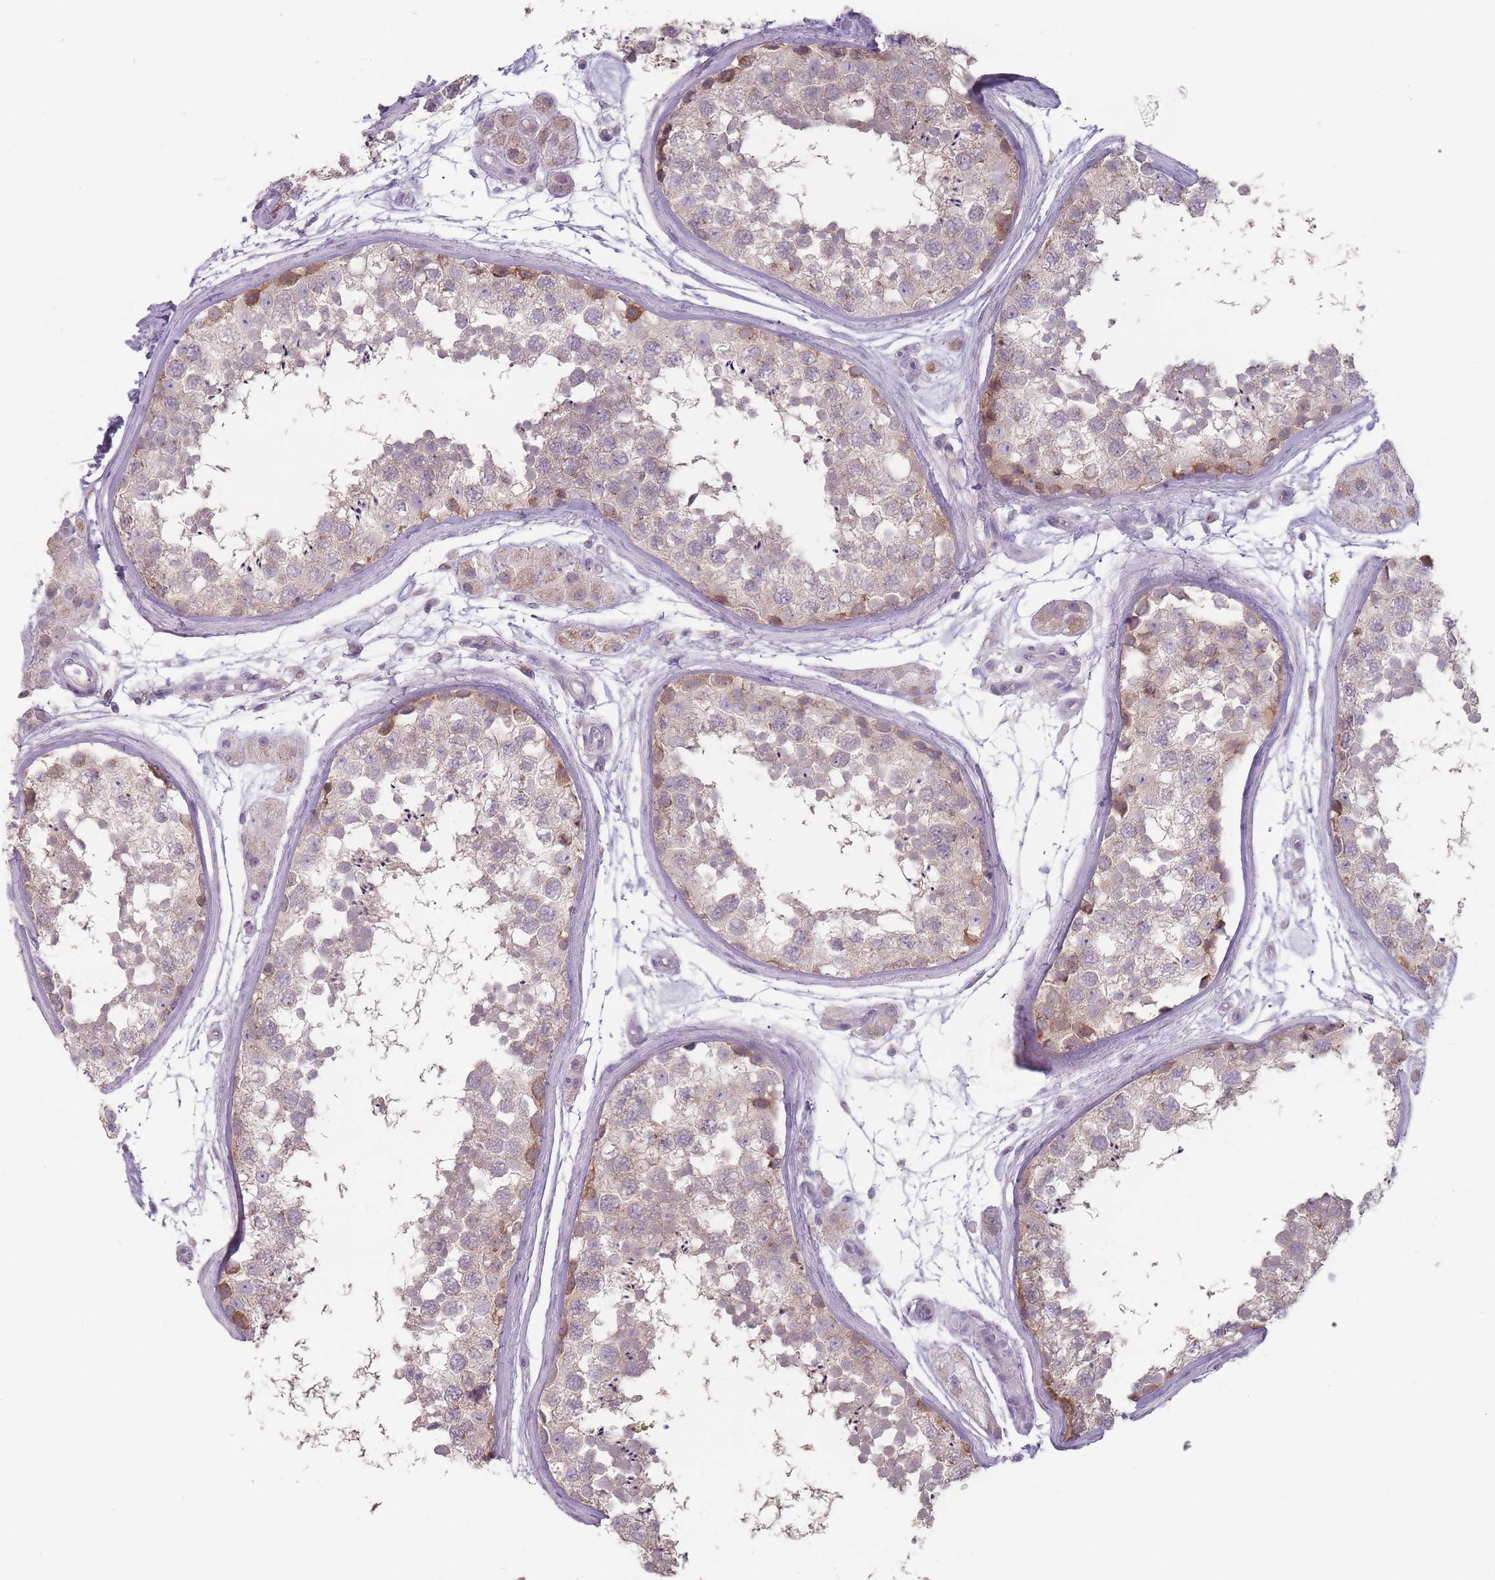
{"staining": {"intensity": "moderate", "quantity": "<25%", "location": "cytoplasmic/membranous"}, "tissue": "testis", "cell_type": "Cells in seminiferous ducts", "image_type": "normal", "snomed": [{"axis": "morphology", "description": "Normal tissue, NOS"}, {"axis": "topography", "description": "Testis"}], "caption": "Protein positivity by immunohistochemistry (IHC) reveals moderate cytoplasmic/membranous positivity in about <25% of cells in seminiferous ducts in unremarkable testis. The staining was performed using DAB (3,3'-diaminobenzidine) to visualize the protein expression in brown, while the nuclei were stained in blue with hematoxylin (Magnification: 20x).", "gene": "AKAIN1", "patient": {"sex": "male", "age": 56}}